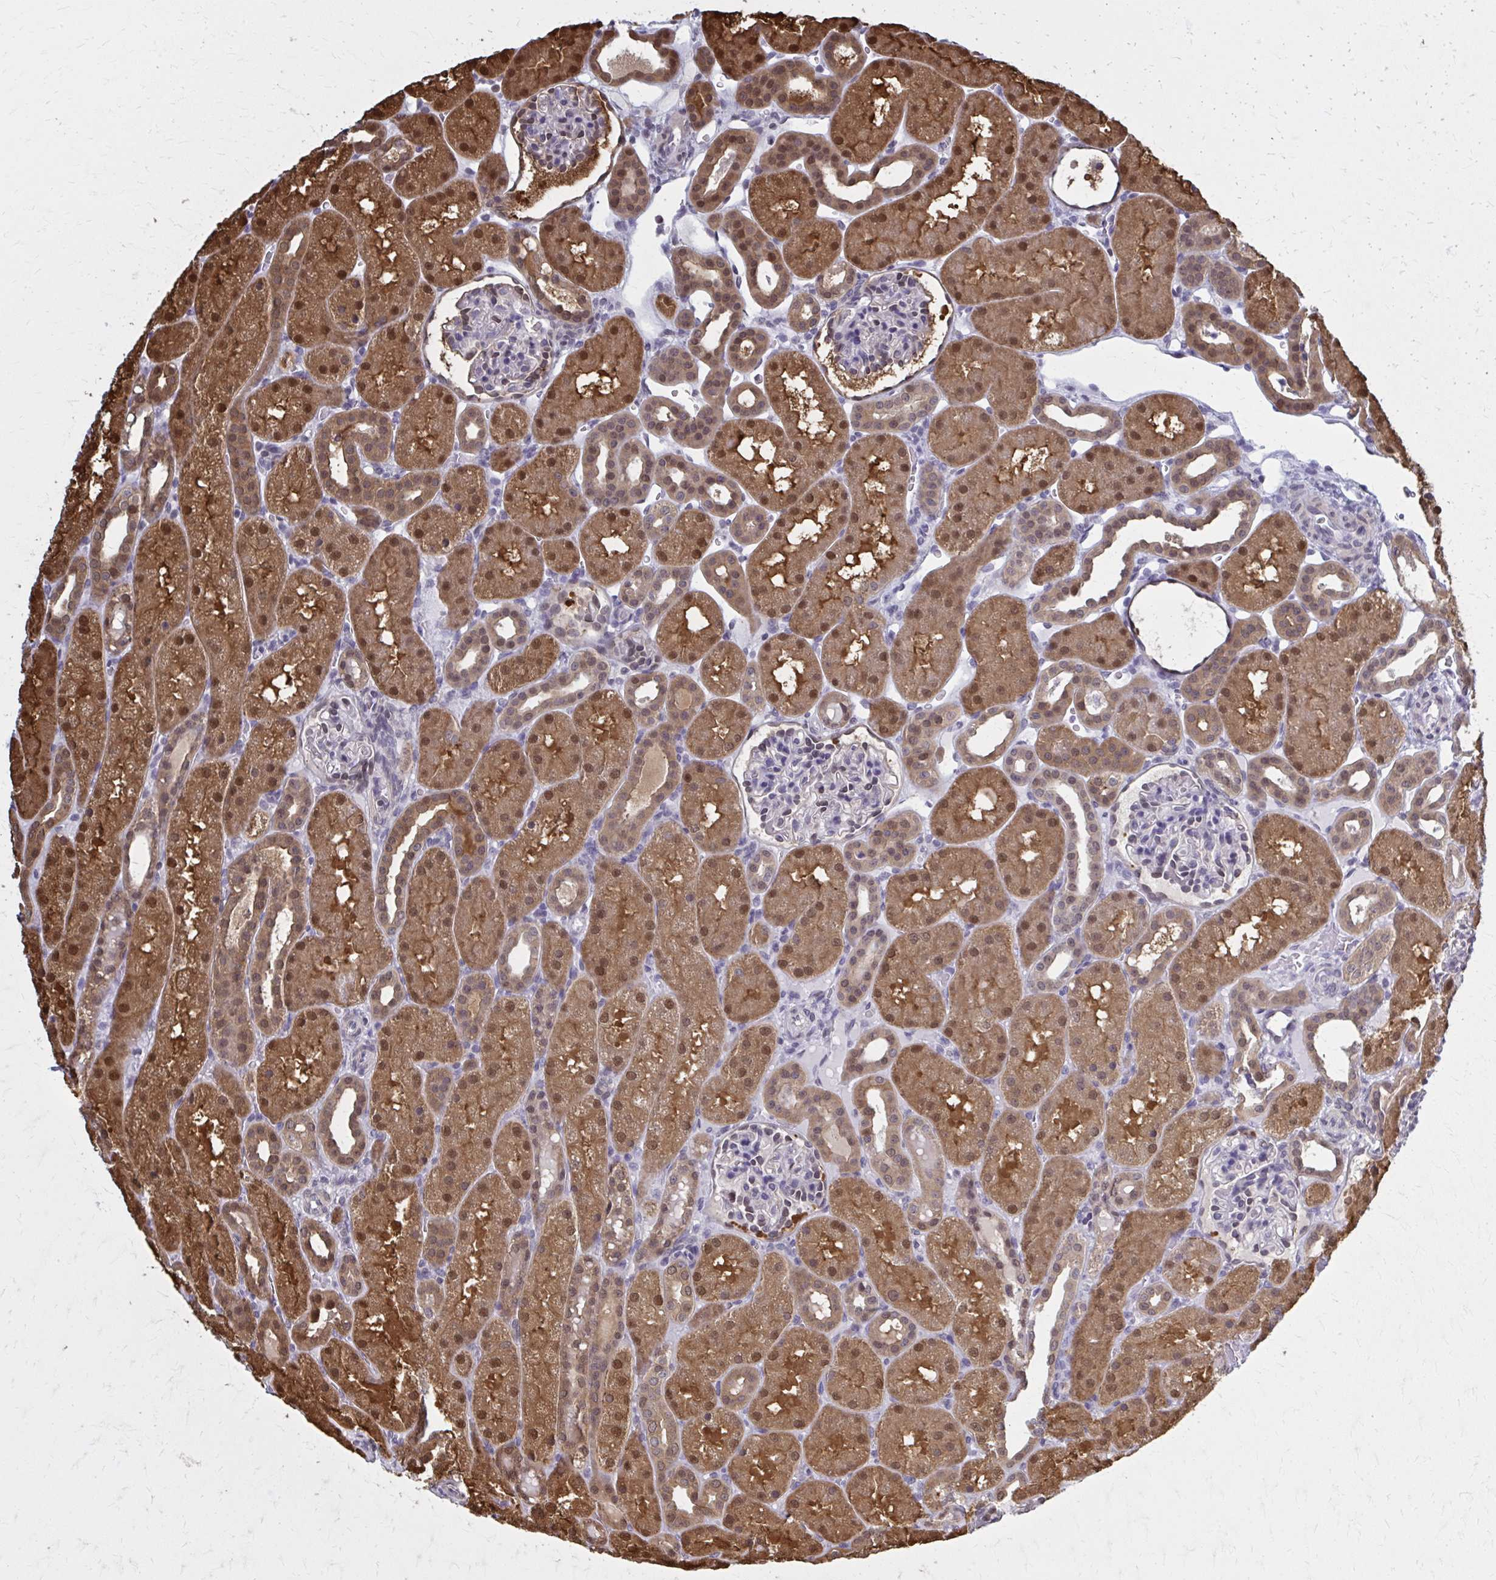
{"staining": {"intensity": "negative", "quantity": "none", "location": "none"}, "tissue": "kidney", "cell_type": "Cells in glomeruli", "image_type": "normal", "snomed": [{"axis": "morphology", "description": "Normal tissue, NOS"}, {"axis": "topography", "description": "Kidney"}], "caption": "Photomicrograph shows no protein staining in cells in glomeruli of normal kidney.", "gene": "MDH1", "patient": {"sex": "male", "age": 2}}